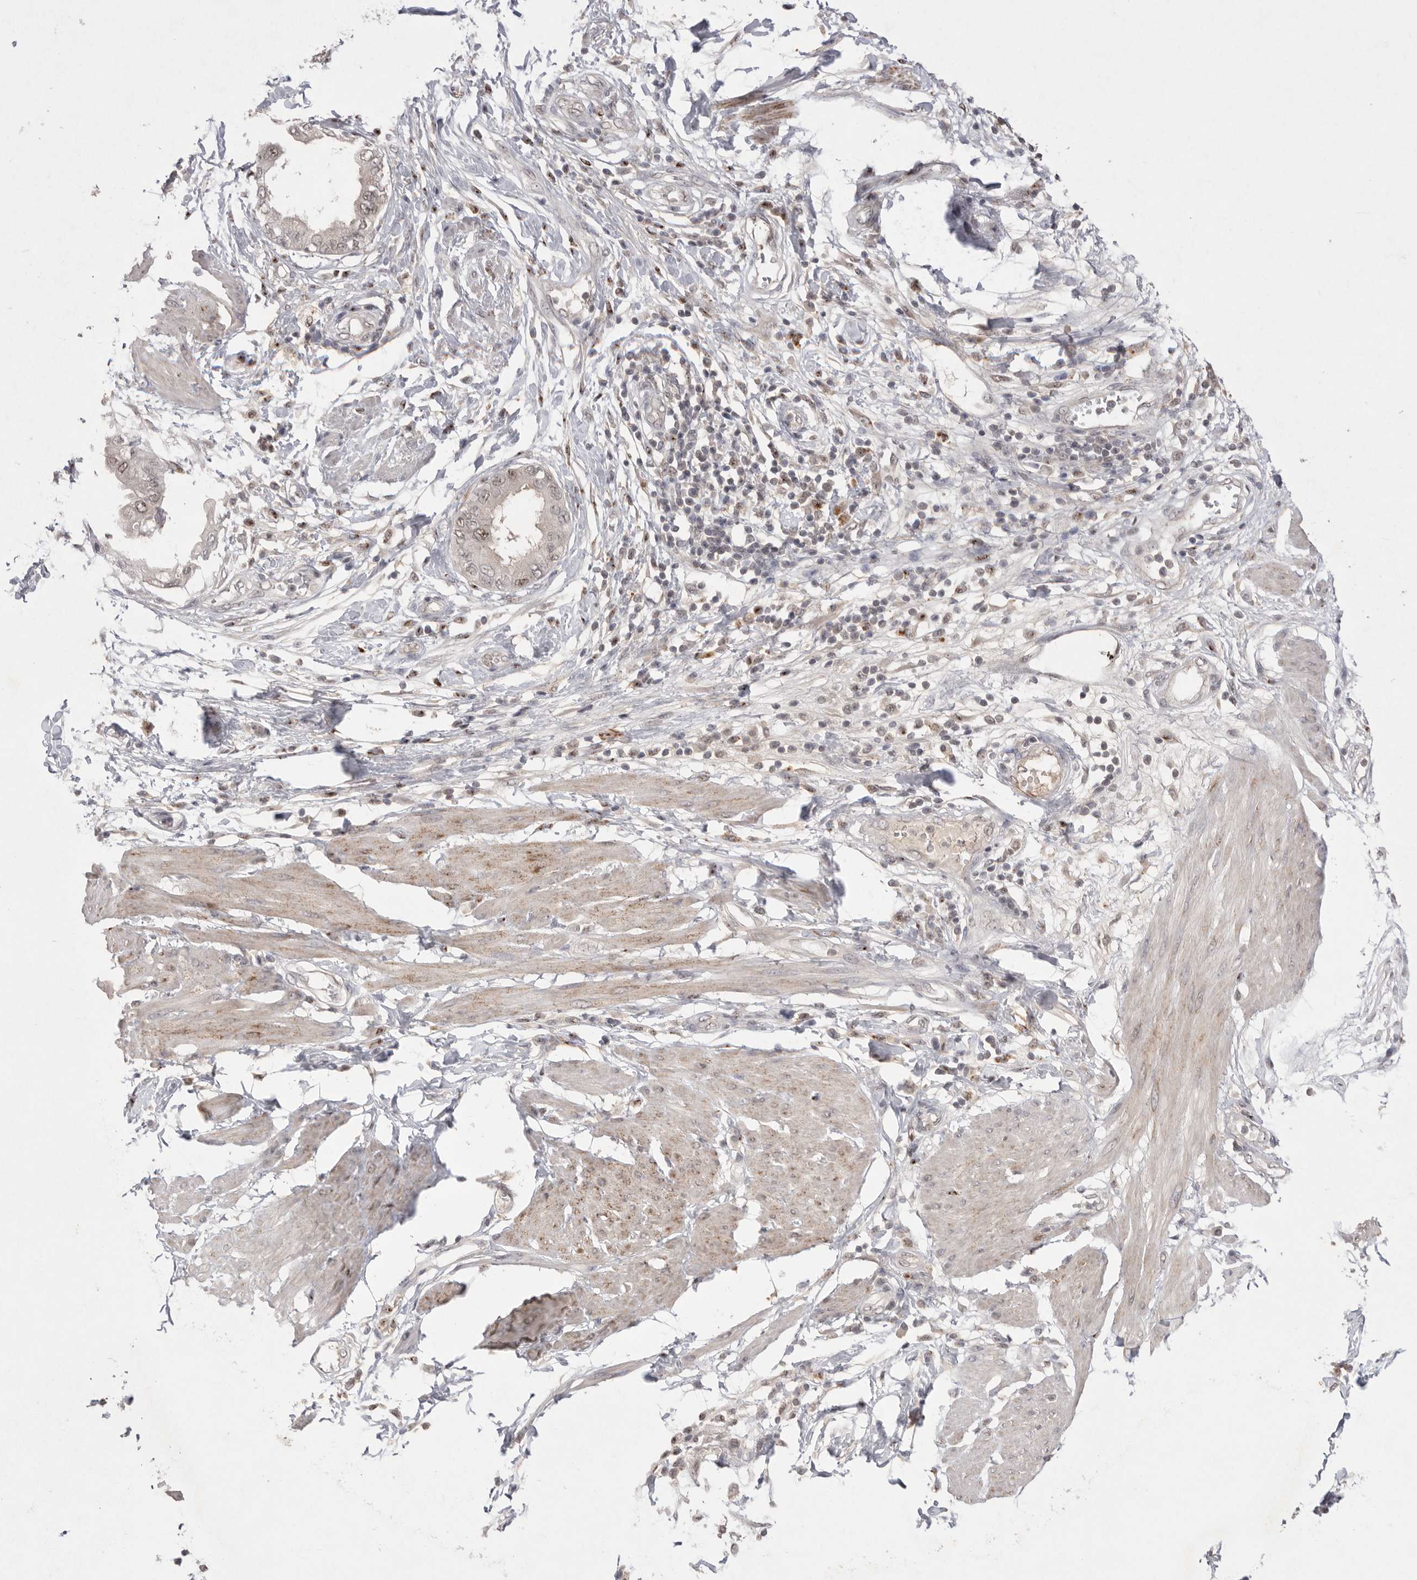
{"staining": {"intensity": "moderate", "quantity": "25%-75%", "location": "nuclear"}, "tissue": "pancreatic cancer", "cell_type": "Tumor cells", "image_type": "cancer", "snomed": [{"axis": "morphology", "description": "Normal tissue, NOS"}, {"axis": "morphology", "description": "Adenocarcinoma, NOS"}, {"axis": "topography", "description": "Pancreas"}, {"axis": "topography", "description": "Duodenum"}], "caption": "Brown immunohistochemical staining in human adenocarcinoma (pancreatic) demonstrates moderate nuclear positivity in about 25%-75% of tumor cells.", "gene": "HUS1", "patient": {"sex": "female", "age": 60}}